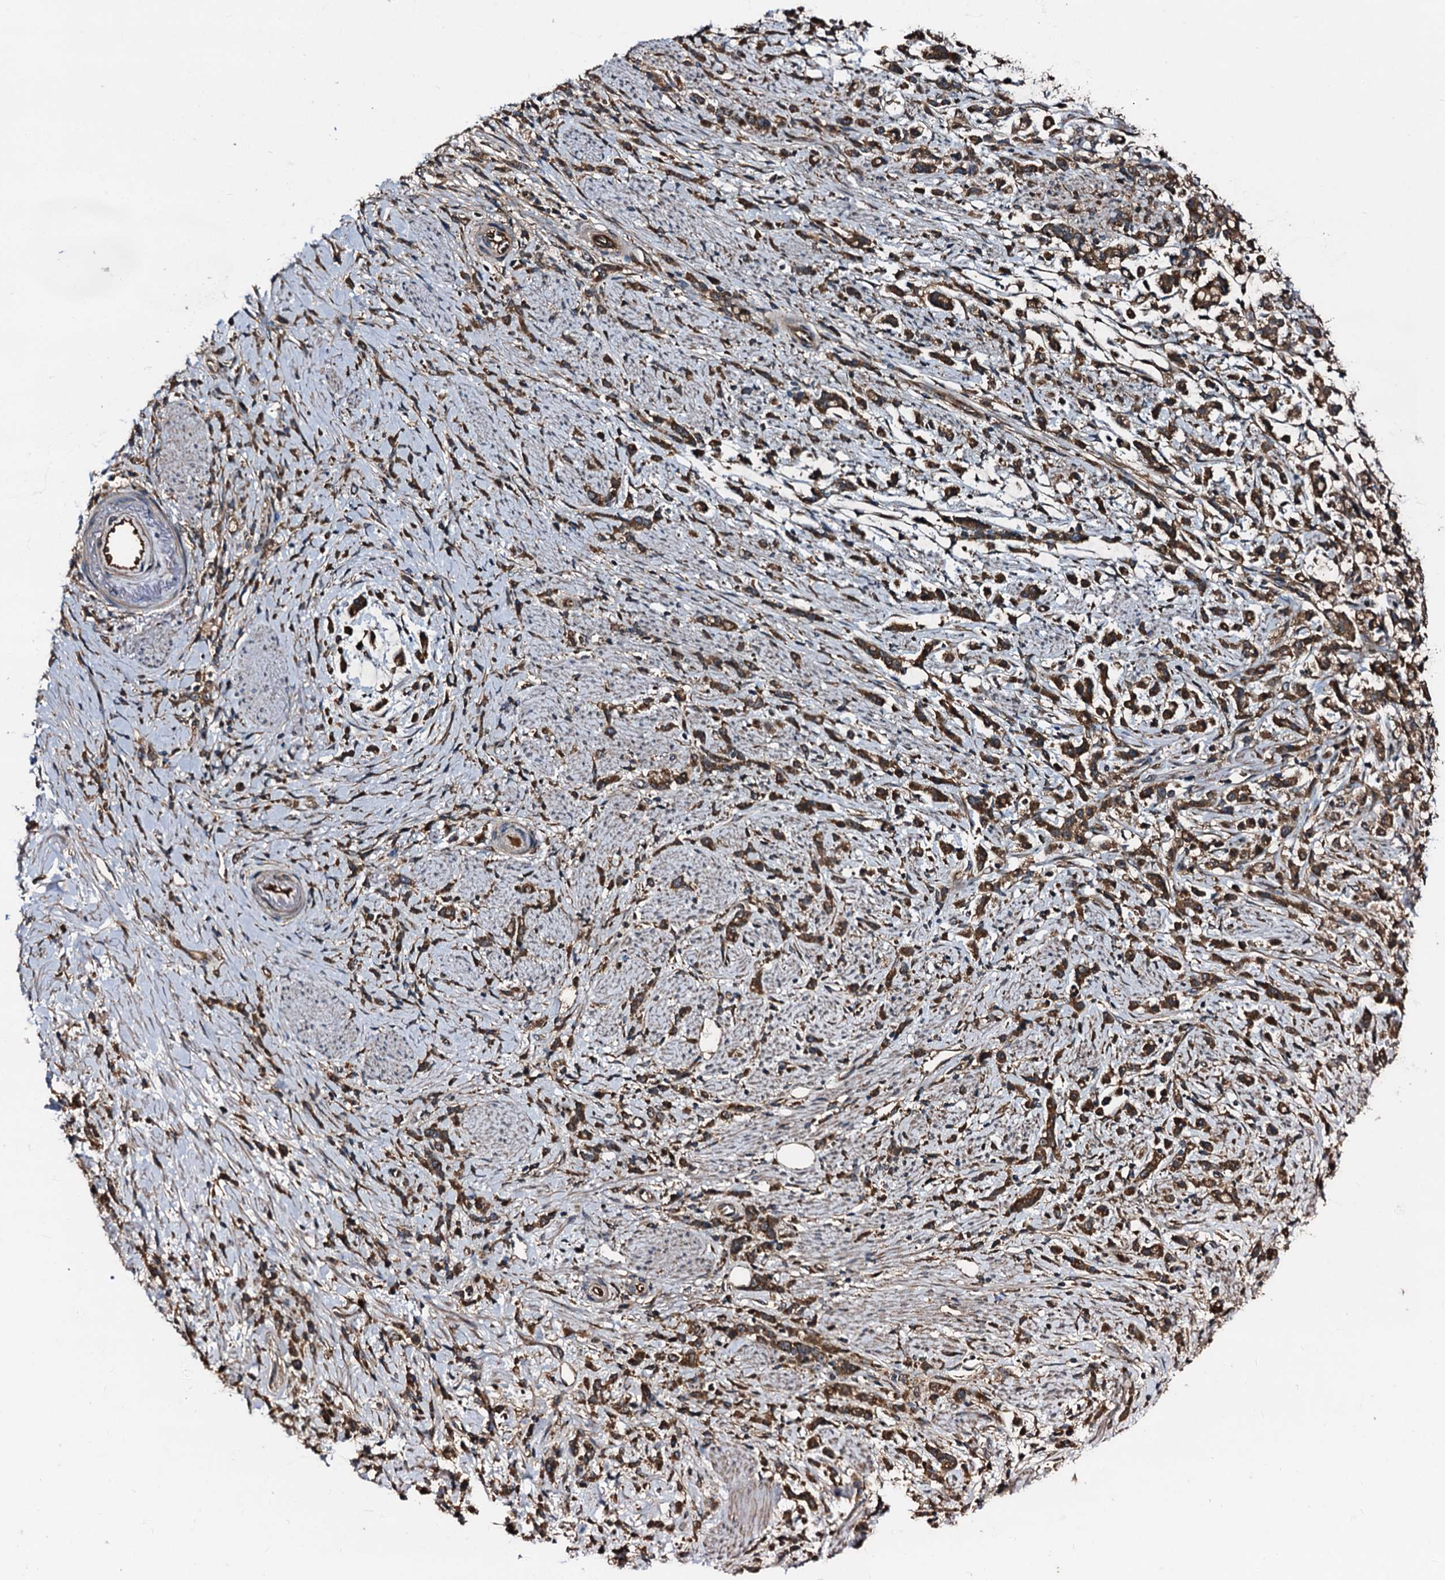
{"staining": {"intensity": "strong", "quantity": ">75%", "location": "cytoplasmic/membranous"}, "tissue": "stomach cancer", "cell_type": "Tumor cells", "image_type": "cancer", "snomed": [{"axis": "morphology", "description": "Adenocarcinoma, NOS"}, {"axis": "topography", "description": "Stomach"}], "caption": "Immunohistochemical staining of human adenocarcinoma (stomach) reveals strong cytoplasmic/membranous protein positivity in approximately >75% of tumor cells.", "gene": "PEX5", "patient": {"sex": "female", "age": 60}}